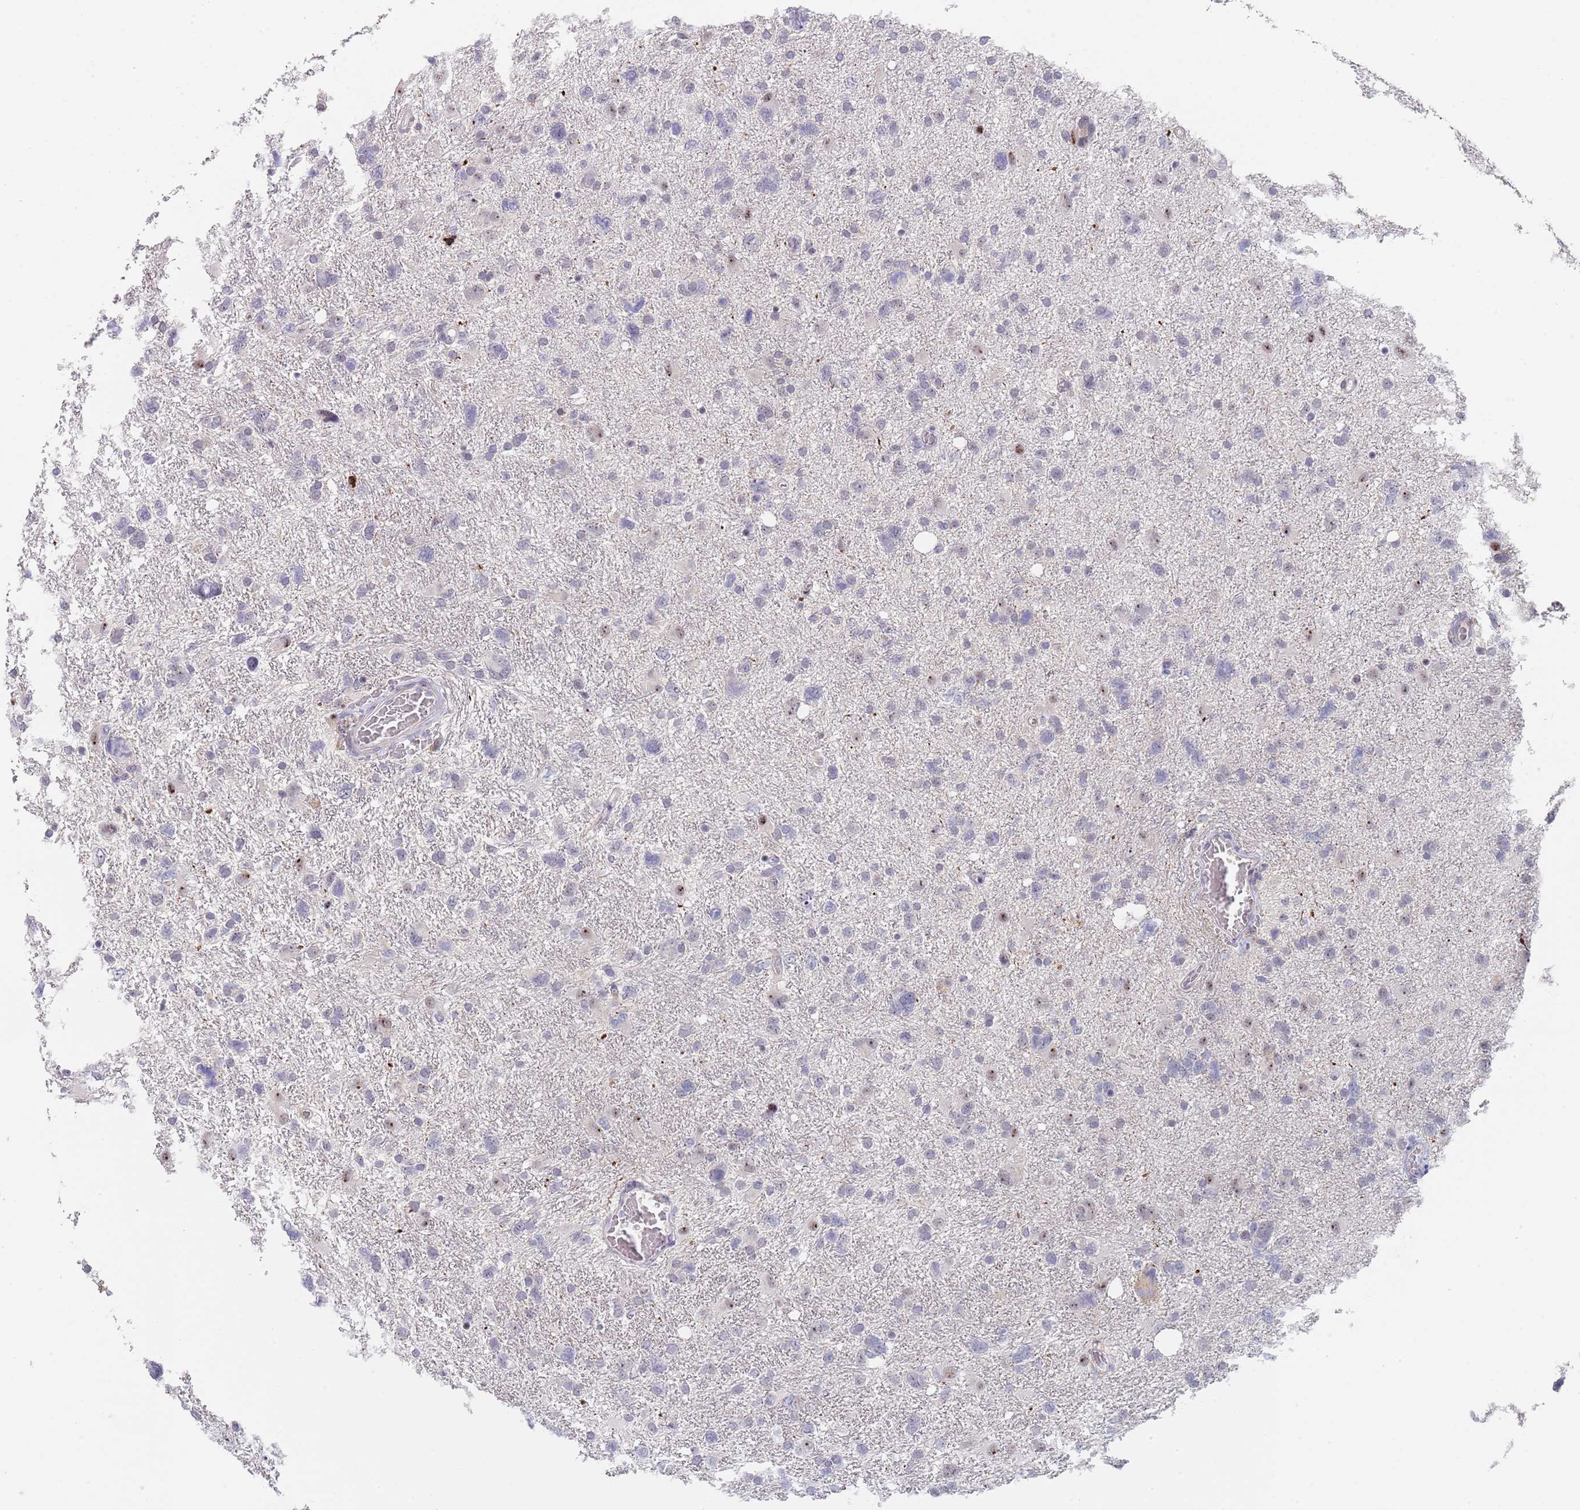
{"staining": {"intensity": "negative", "quantity": "none", "location": "none"}, "tissue": "glioma", "cell_type": "Tumor cells", "image_type": "cancer", "snomed": [{"axis": "morphology", "description": "Glioma, malignant, High grade"}, {"axis": "topography", "description": "Brain"}], "caption": "Immunohistochemistry of glioma shows no positivity in tumor cells. (Brightfield microscopy of DAB immunohistochemistry at high magnification).", "gene": "PLCL2", "patient": {"sex": "male", "age": 61}}